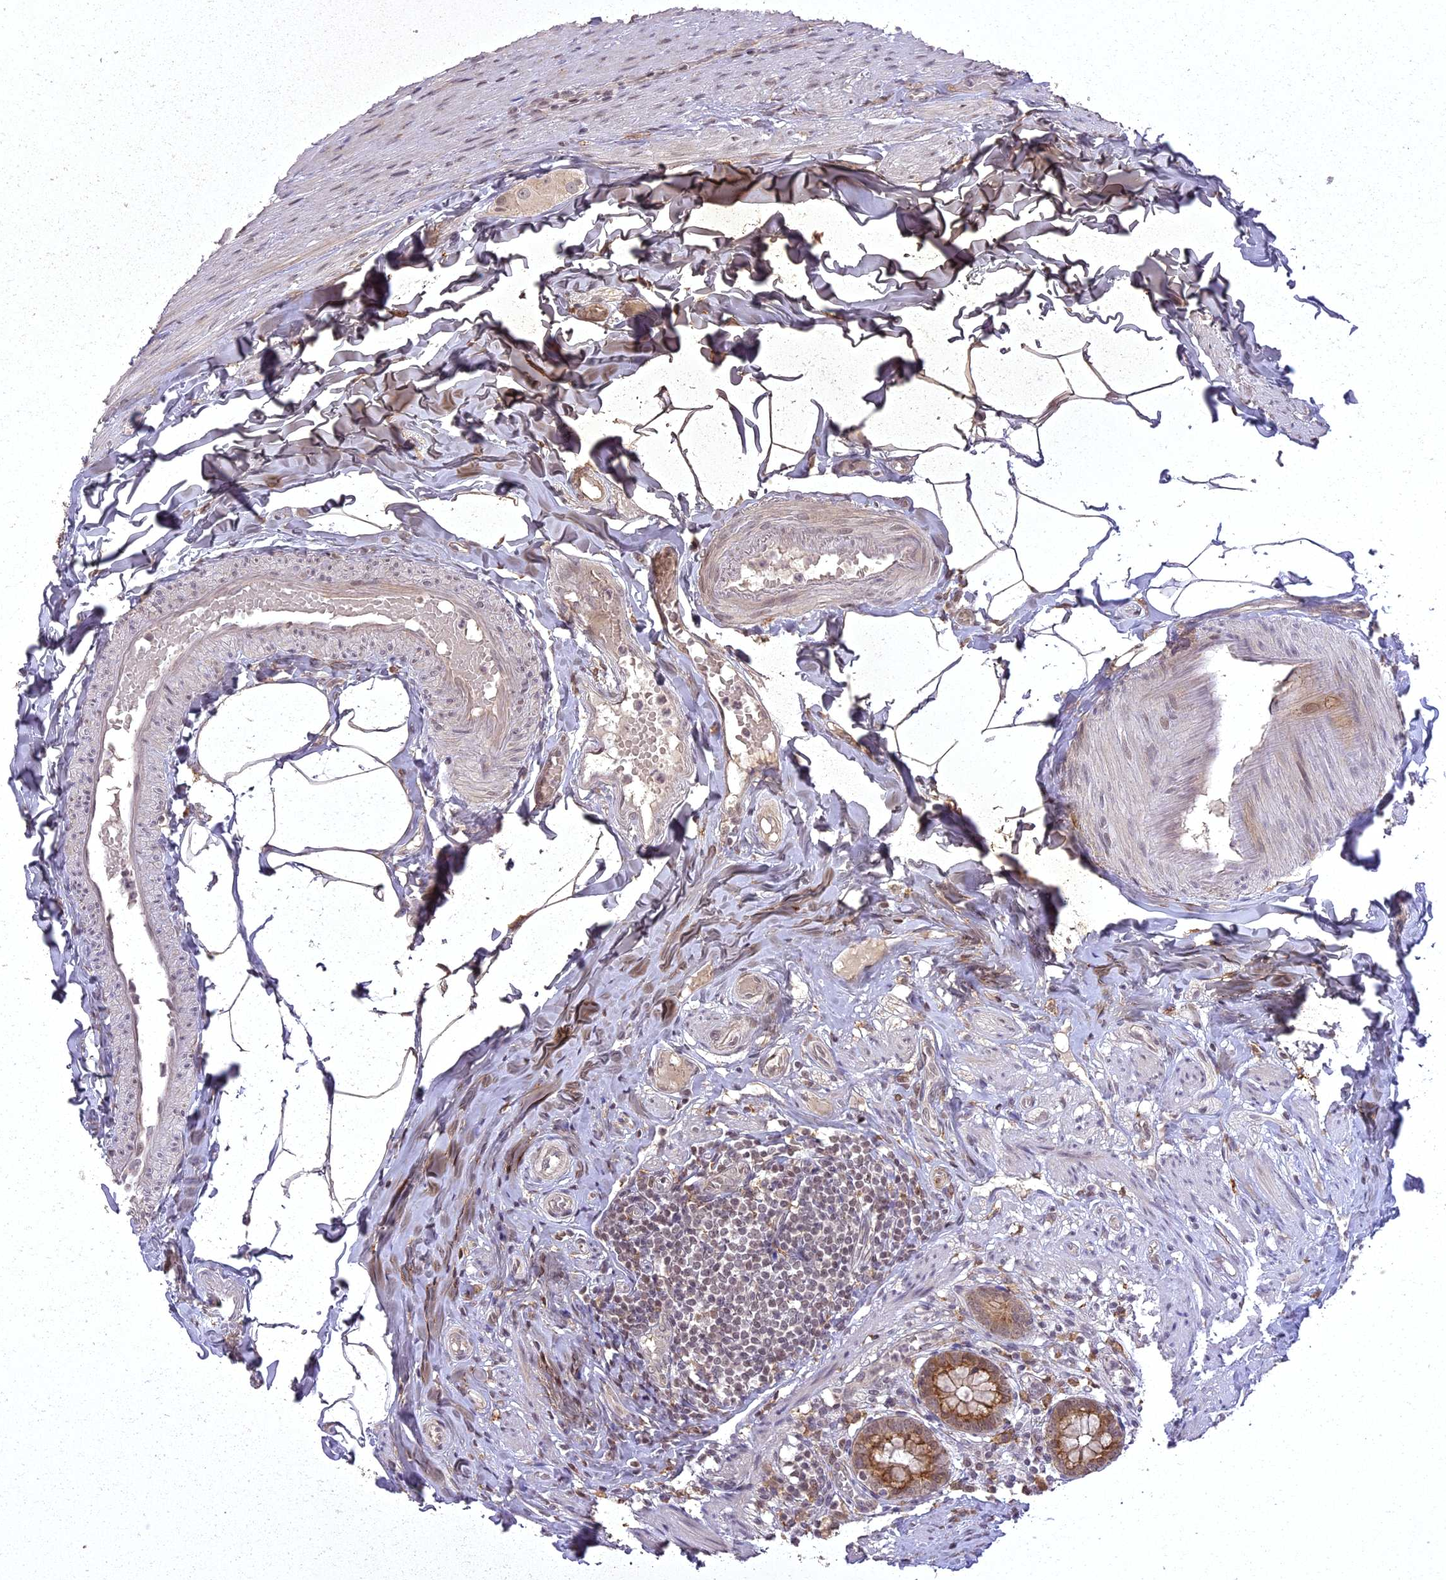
{"staining": {"intensity": "moderate", "quantity": "25%-75%", "location": "cytoplasmic/membranous"}, "tissue": "appendix", "cell_type": "Glandular cells", "image_type": "normal", "snomed": [{"axis": "morphology", "description": "Normal tissue, NOS"}, {"axis": "topography", "description": "Appendix"}], "caption": "Moderate cytoplasmic/membranous protein positivity is identified in about 25%-75% of glandular cells in appendix. Using DAB (brown) and hematoxylin (blue) stains, captured at high magnification using brightfield microscopy.", "gene": "ING5", "patient": {"sex": "male", "age": 55}}